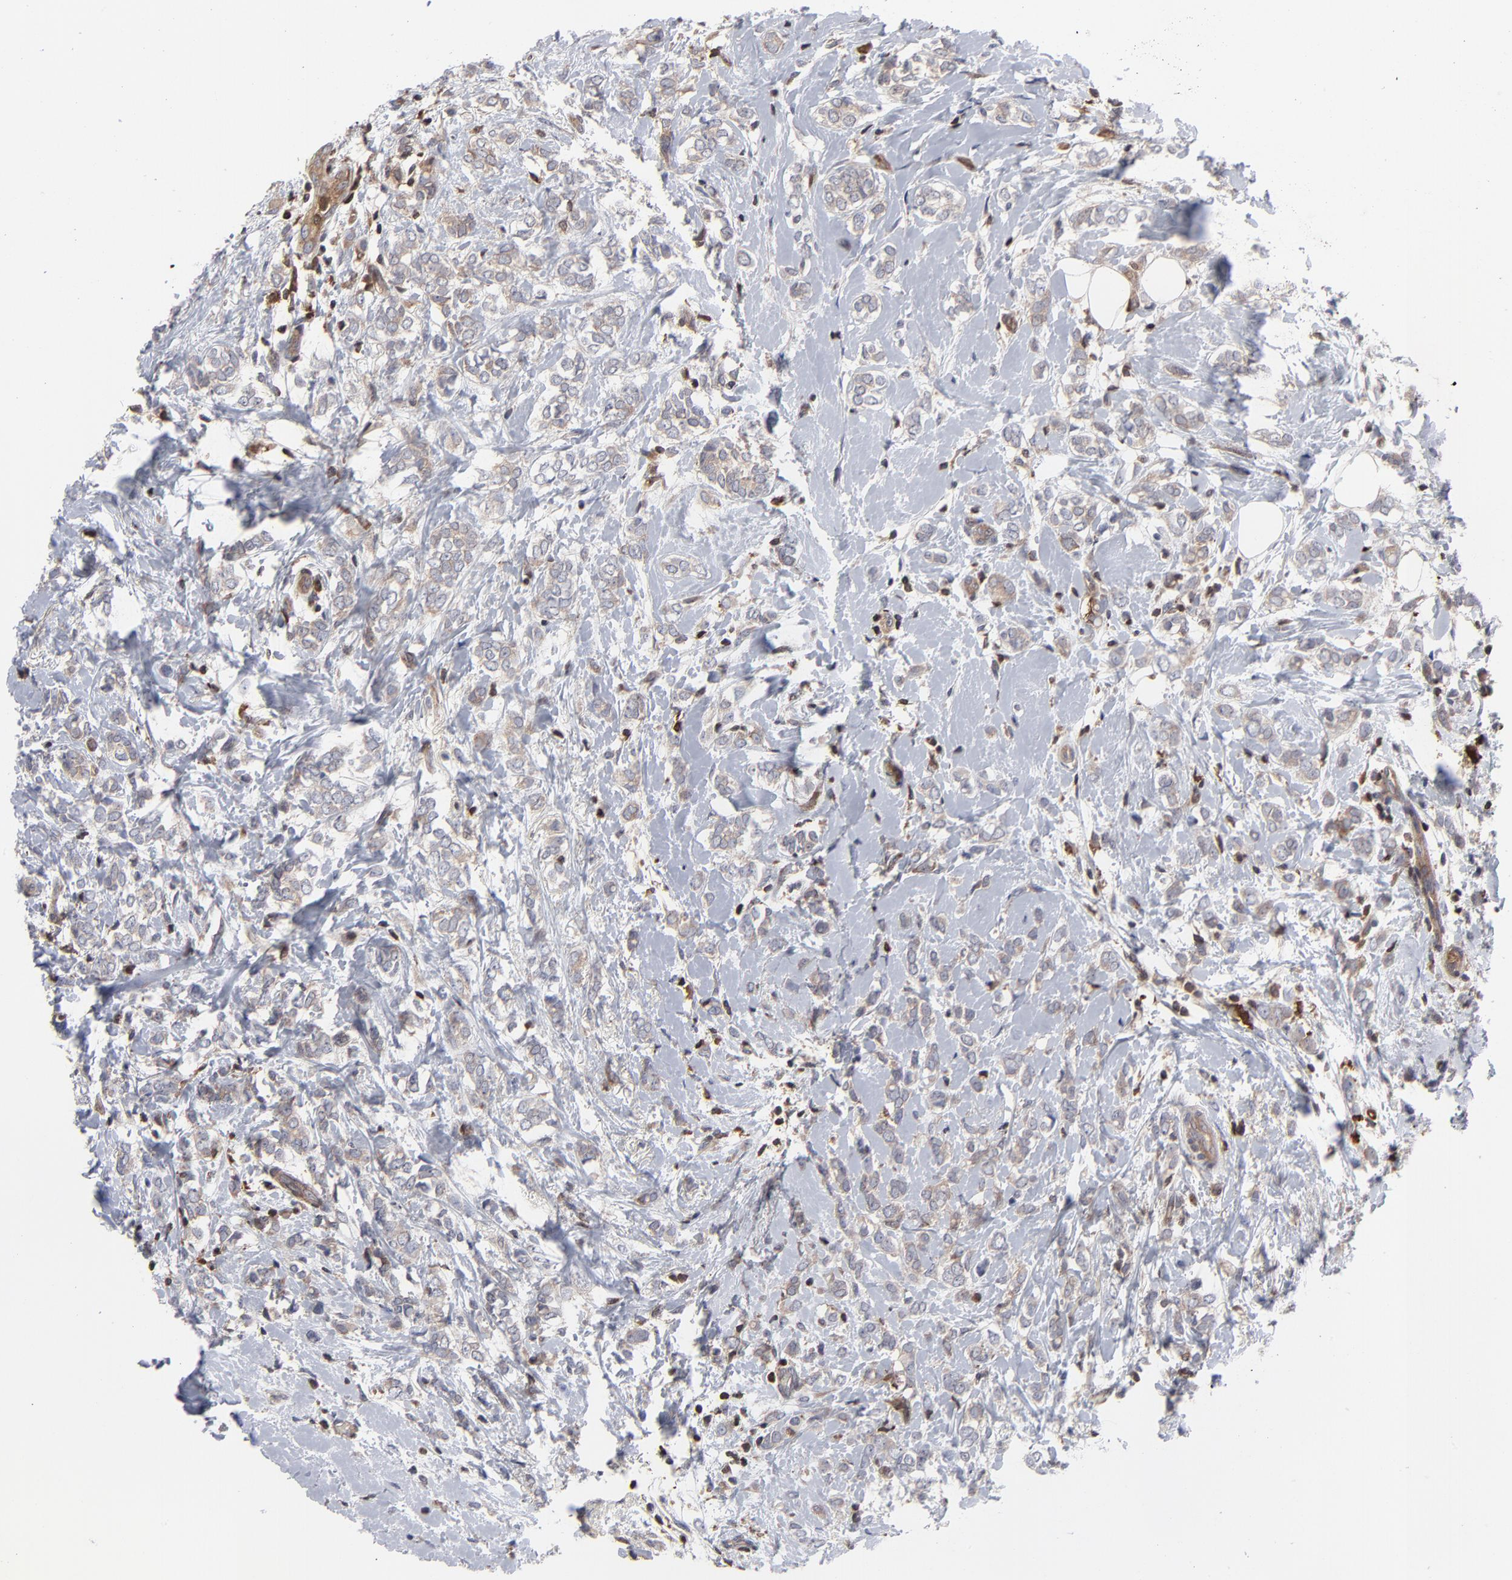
{"staining": {"intensity": "weak", "quantity": ">75%", "location": "cytoplasmic/membranous"}, "tissue": "breast cancer", "cell_type": "Tumor cells", "image_type": "cancer", "snomed": [{"axis": "morphology", "description": "Normal tissue, NOS"}, {"axis": "morphology", "description": "Lobular carcinoma"}, {"axis": "topography", "description": "Breast"}], "caption": "The immunohistochemical stain shows weak cytoplasmic/membranous expression in tumor cells of lobular carcinoma (breast) tissue. (brown staining indicates protein expression, while blue staining denotes nuclei).", "gene": "MAP2K1", "patient": {"sex": "female", "age": 47}}